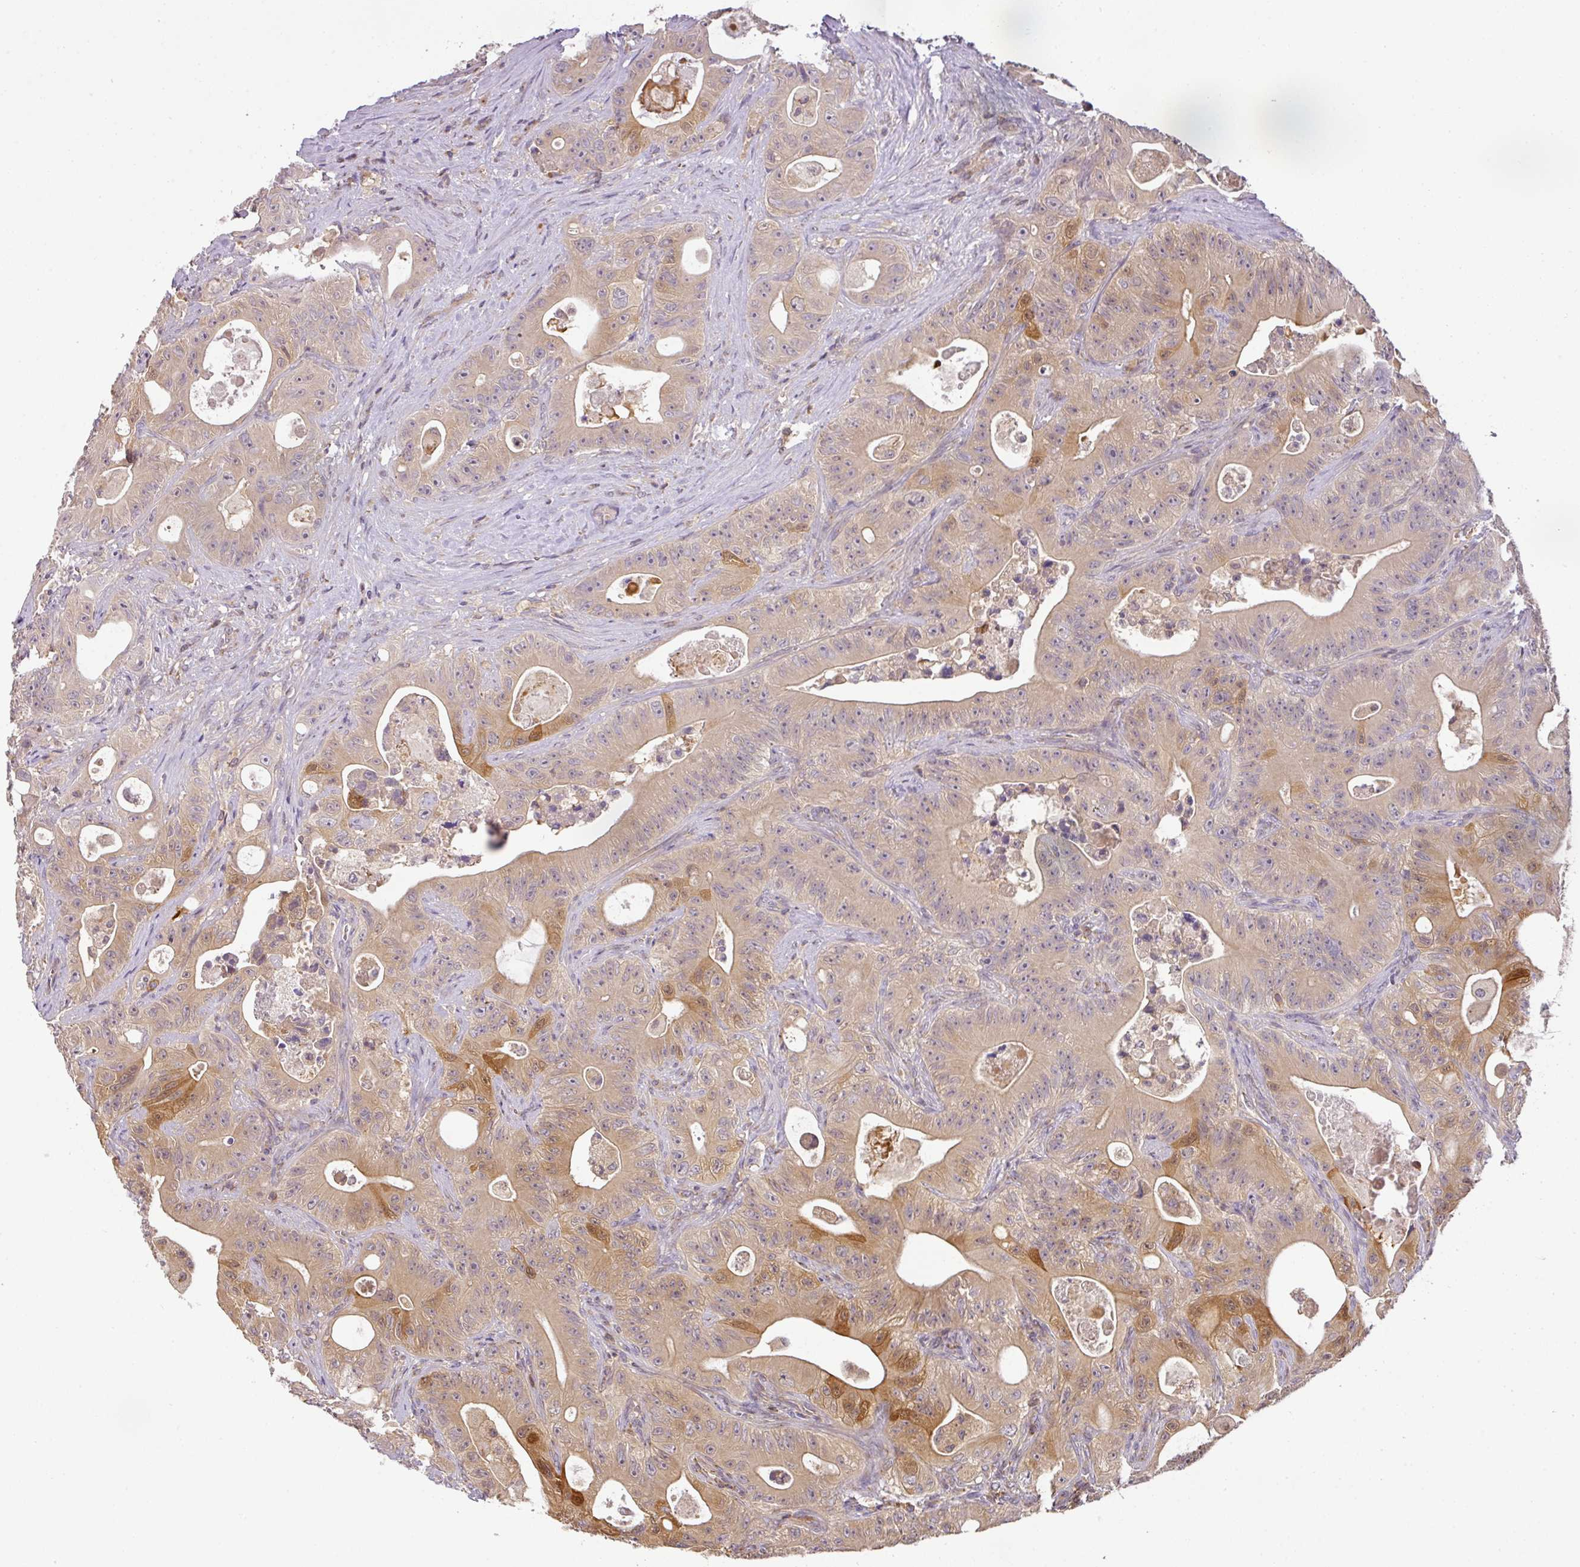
{"staining": {"intensity": "weak", "quantity": ">75%", "location": "cytoplasmic/membranous"}, "tissue": "colorectal cancer", "cell_type": "Tumor cells", "image_type": "cancer", "snomed": [{"axis": "morphology", "description": "Adenocarcinoma, NOS"}, {"axis": "topography", "description": "Colon"}], "caption": "Brown immunohistochemical staining in human colorectal cancer (adenocarcinoma) displays weak cytoplasmic/membranous staining in approximately >75% of tumor cells.", "gene": "TCL1B", "patient": {"sex": "female", "age": 46}}